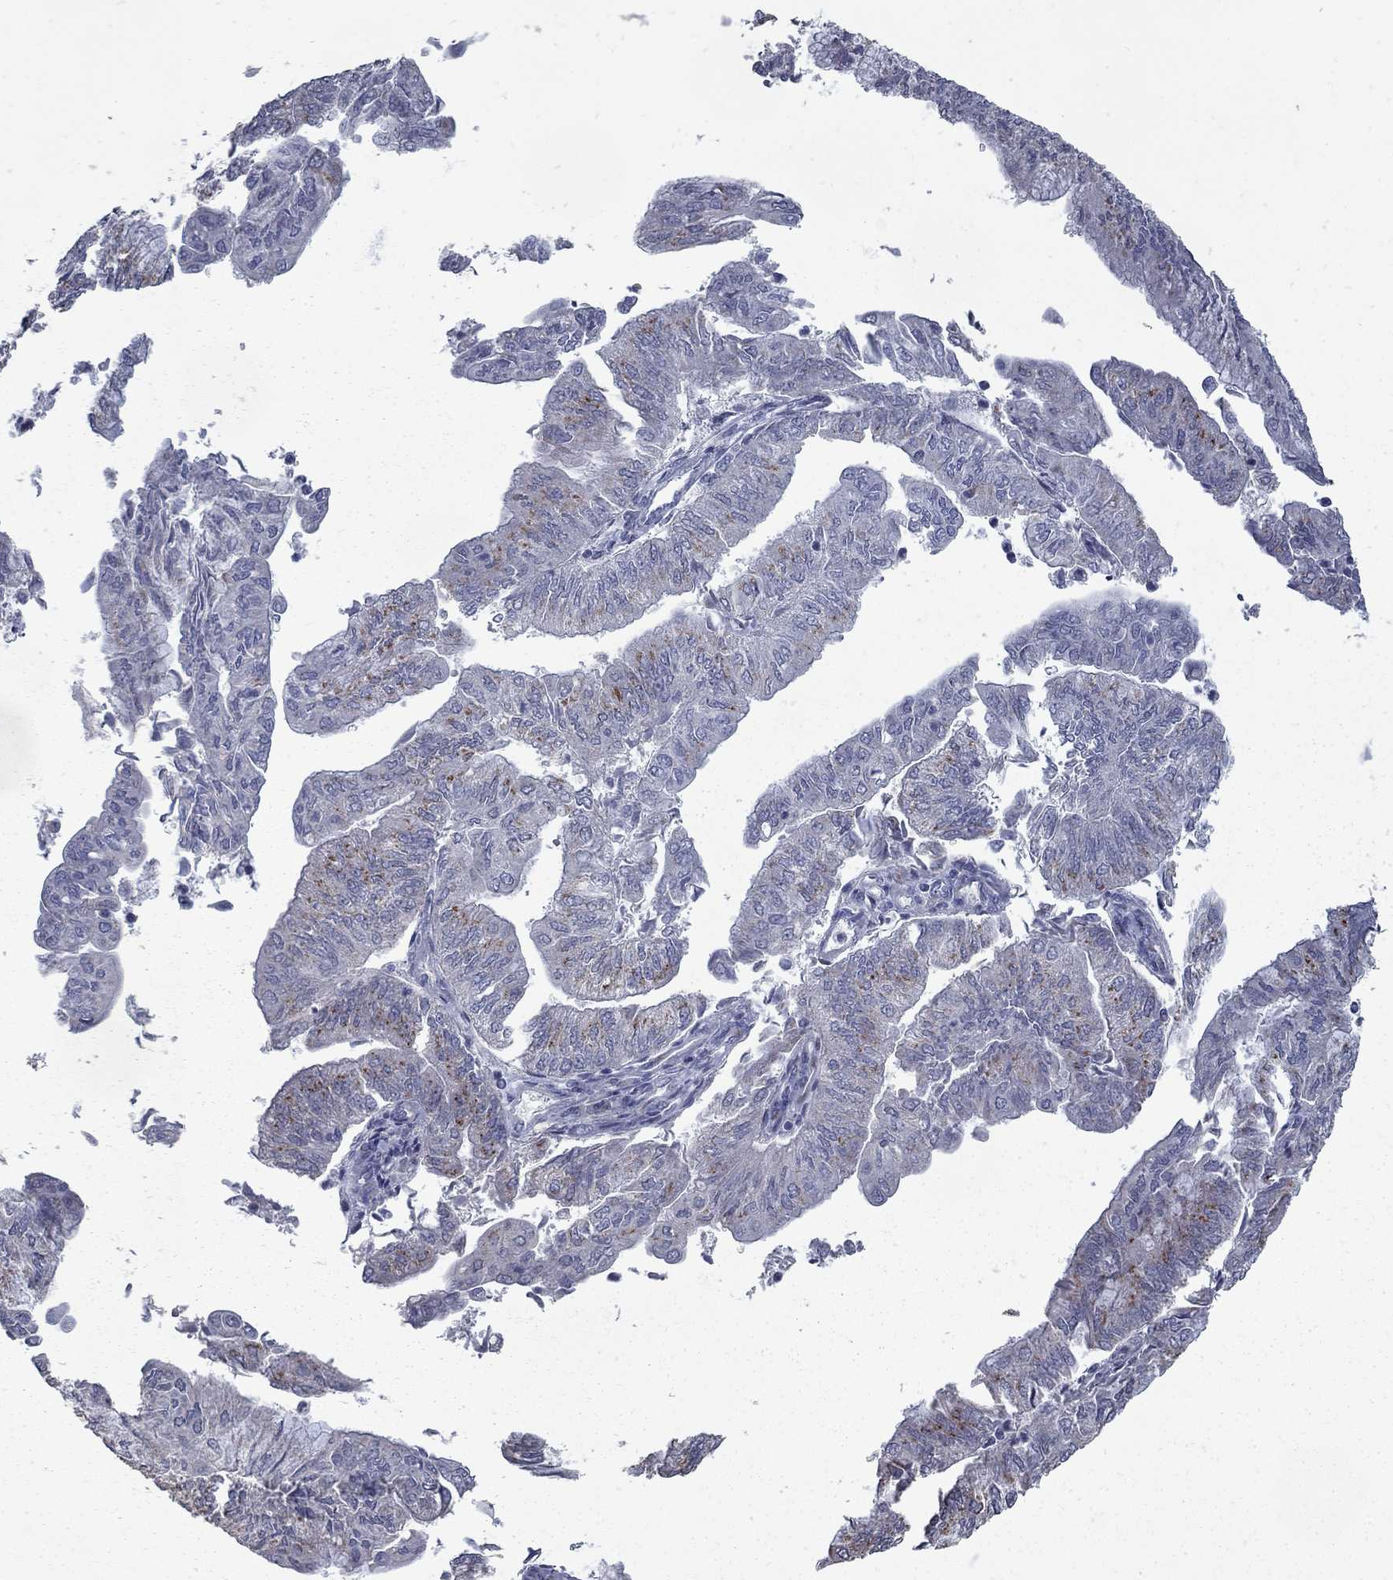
{"staining": {"intensity": "negative", "quantity": "none", "location": "none"}, "tissue": "endometrial cancer", "cell_type": "Tumor cells", "image_type": "cancer", "snomed": [{"axis": "morphology", "description": "Adenocarcinoma, NOS"}, {"axis": "topography", "description": "Endometrium"}], "caption": "Immunohistochemistry histopathology image of human adenocarcinoma (endometrial) stained for a protein (brown), which displays no staining in tumor cells.", "gene": "KIAA0319L", "patient": {"sex": "female", "age": 59}}